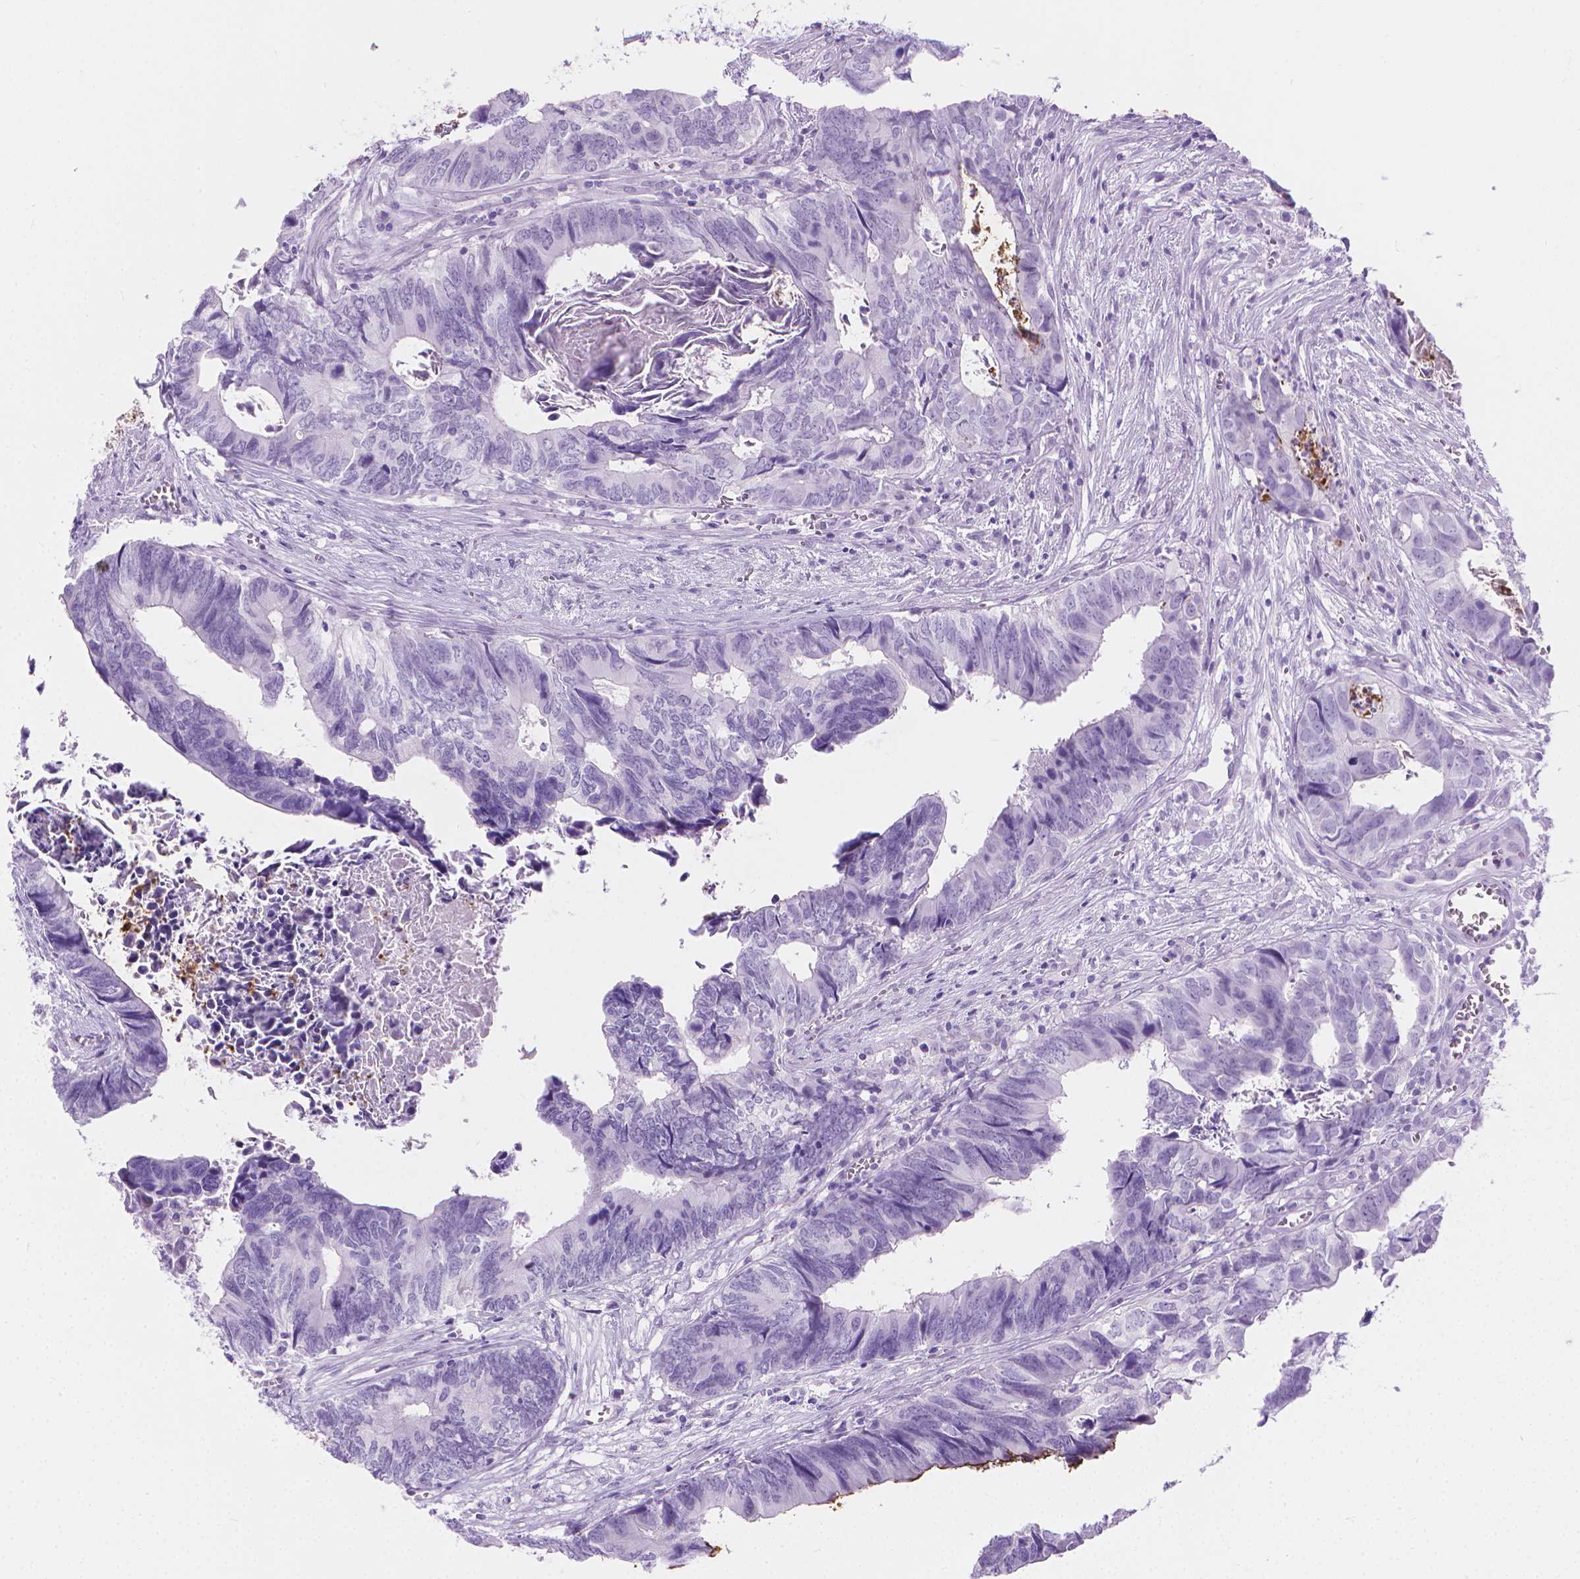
{"staining": {"intensity": "negative", "quantity": "none", "location": "none"}, "tissue": "colorectal cancer", "cell_type": "Tumor cells", "image_type": "cancer", "snomed": [{"axis": "morphology", "description": "Adenocarcinoma, NOS"}, {"axis": "topography", "description": "Colon"}], "caption": "Protein analysis of colorectal cancer demonstrates no significant positivity in tumor cells.", "gene": "CFAP52", "patient": {"sex": "female", "age": 82}}